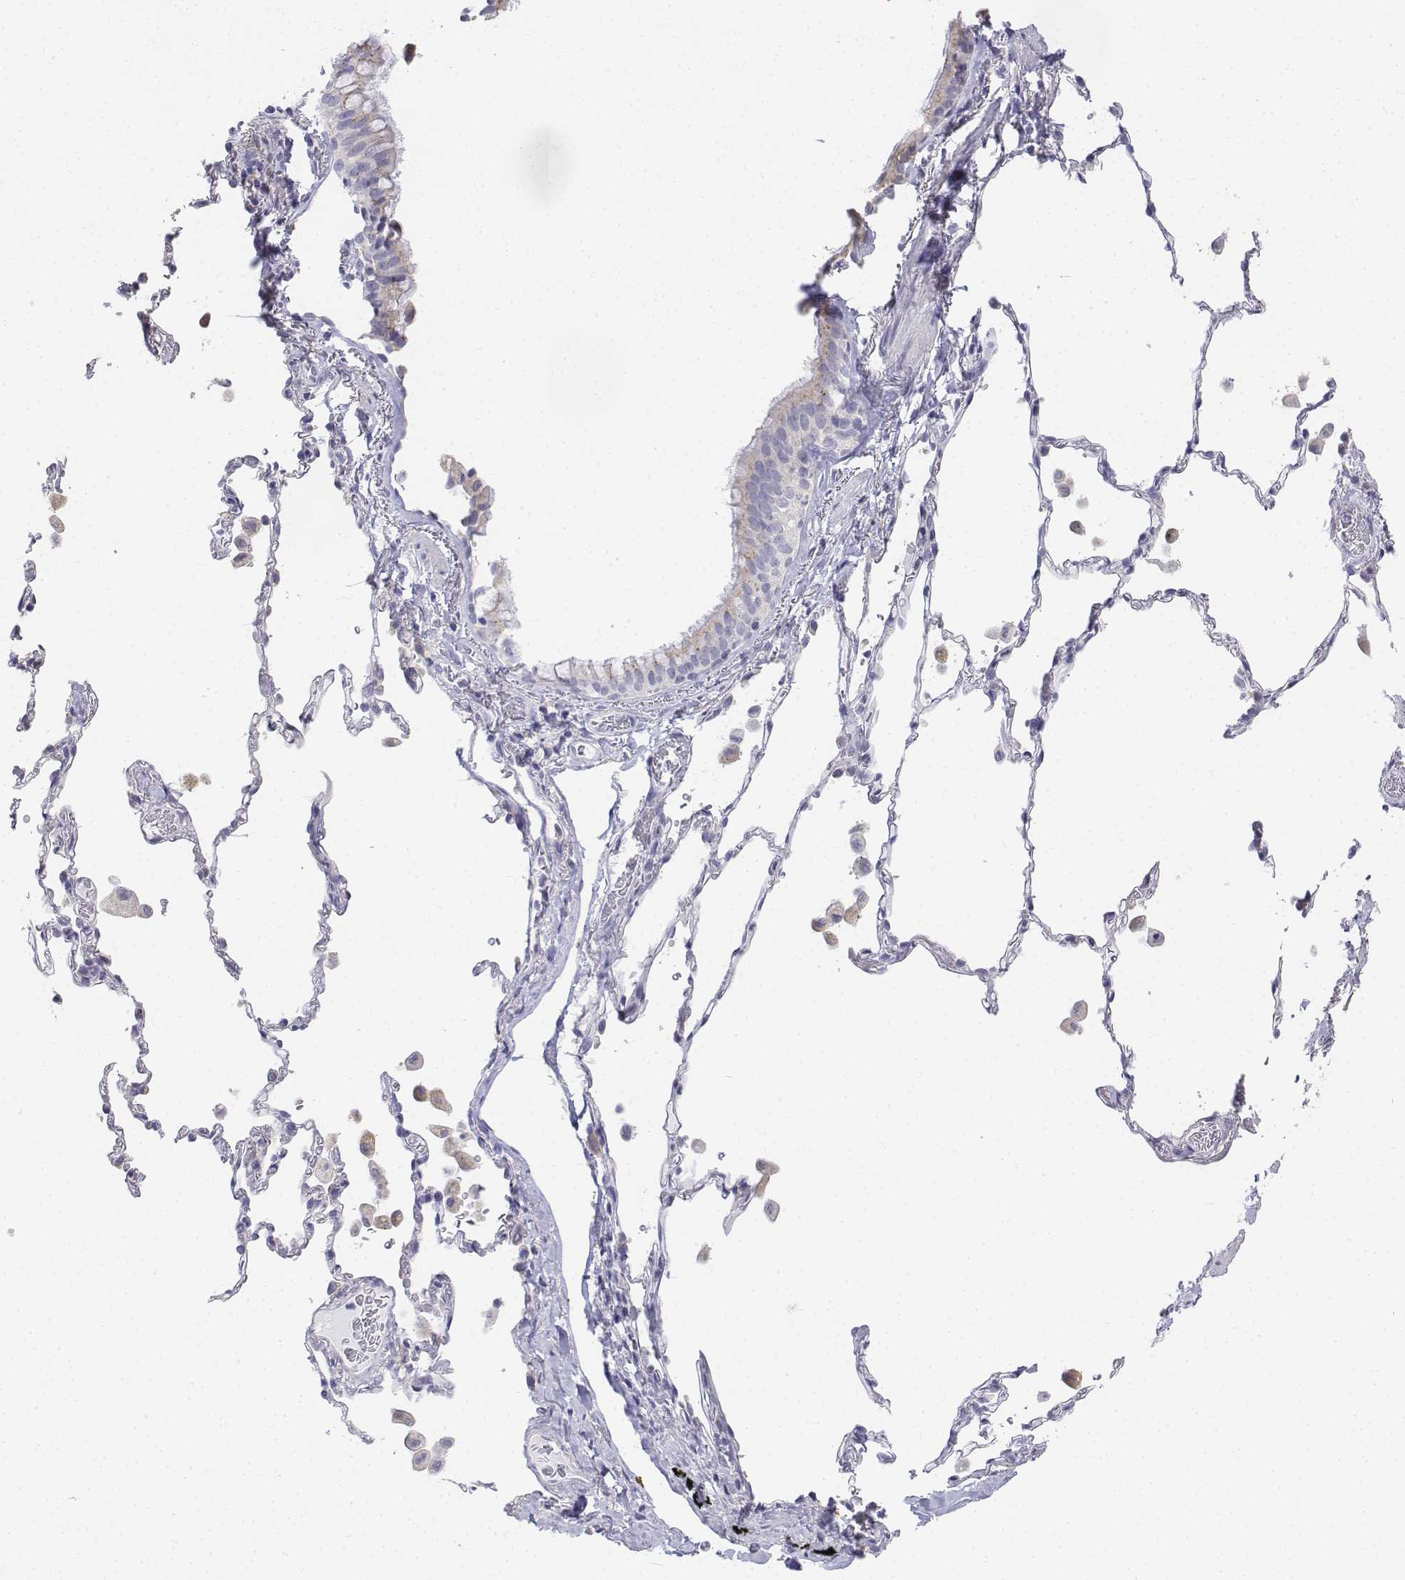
{"staining": {"intensity": "negative", "quantity": "none", "location": "none"}, "tissue": "bronchus", "cell_type": "Respiratory epithelial cells", "image_type": "normal", "snomed": [{"axis": "morphology", "description": "Normal tissue, NOS"}, {"axis": "topography", "description": "Bronchus"}, {"axis": "topography", "description": "Lung"}], "caption": "This photomicrograph is of unremarkable bronchus stained with immunohistochemistry to label a protein in brown with the nuclei are counter-stained blue. There is no positivity in respiratory epithelial cells. The staining is performed using DAB brown chromogen with nuclei counter-stained in using hematoxylin.", "gene": "LGSN", "patient": {"sex": "male", "age": 54}}